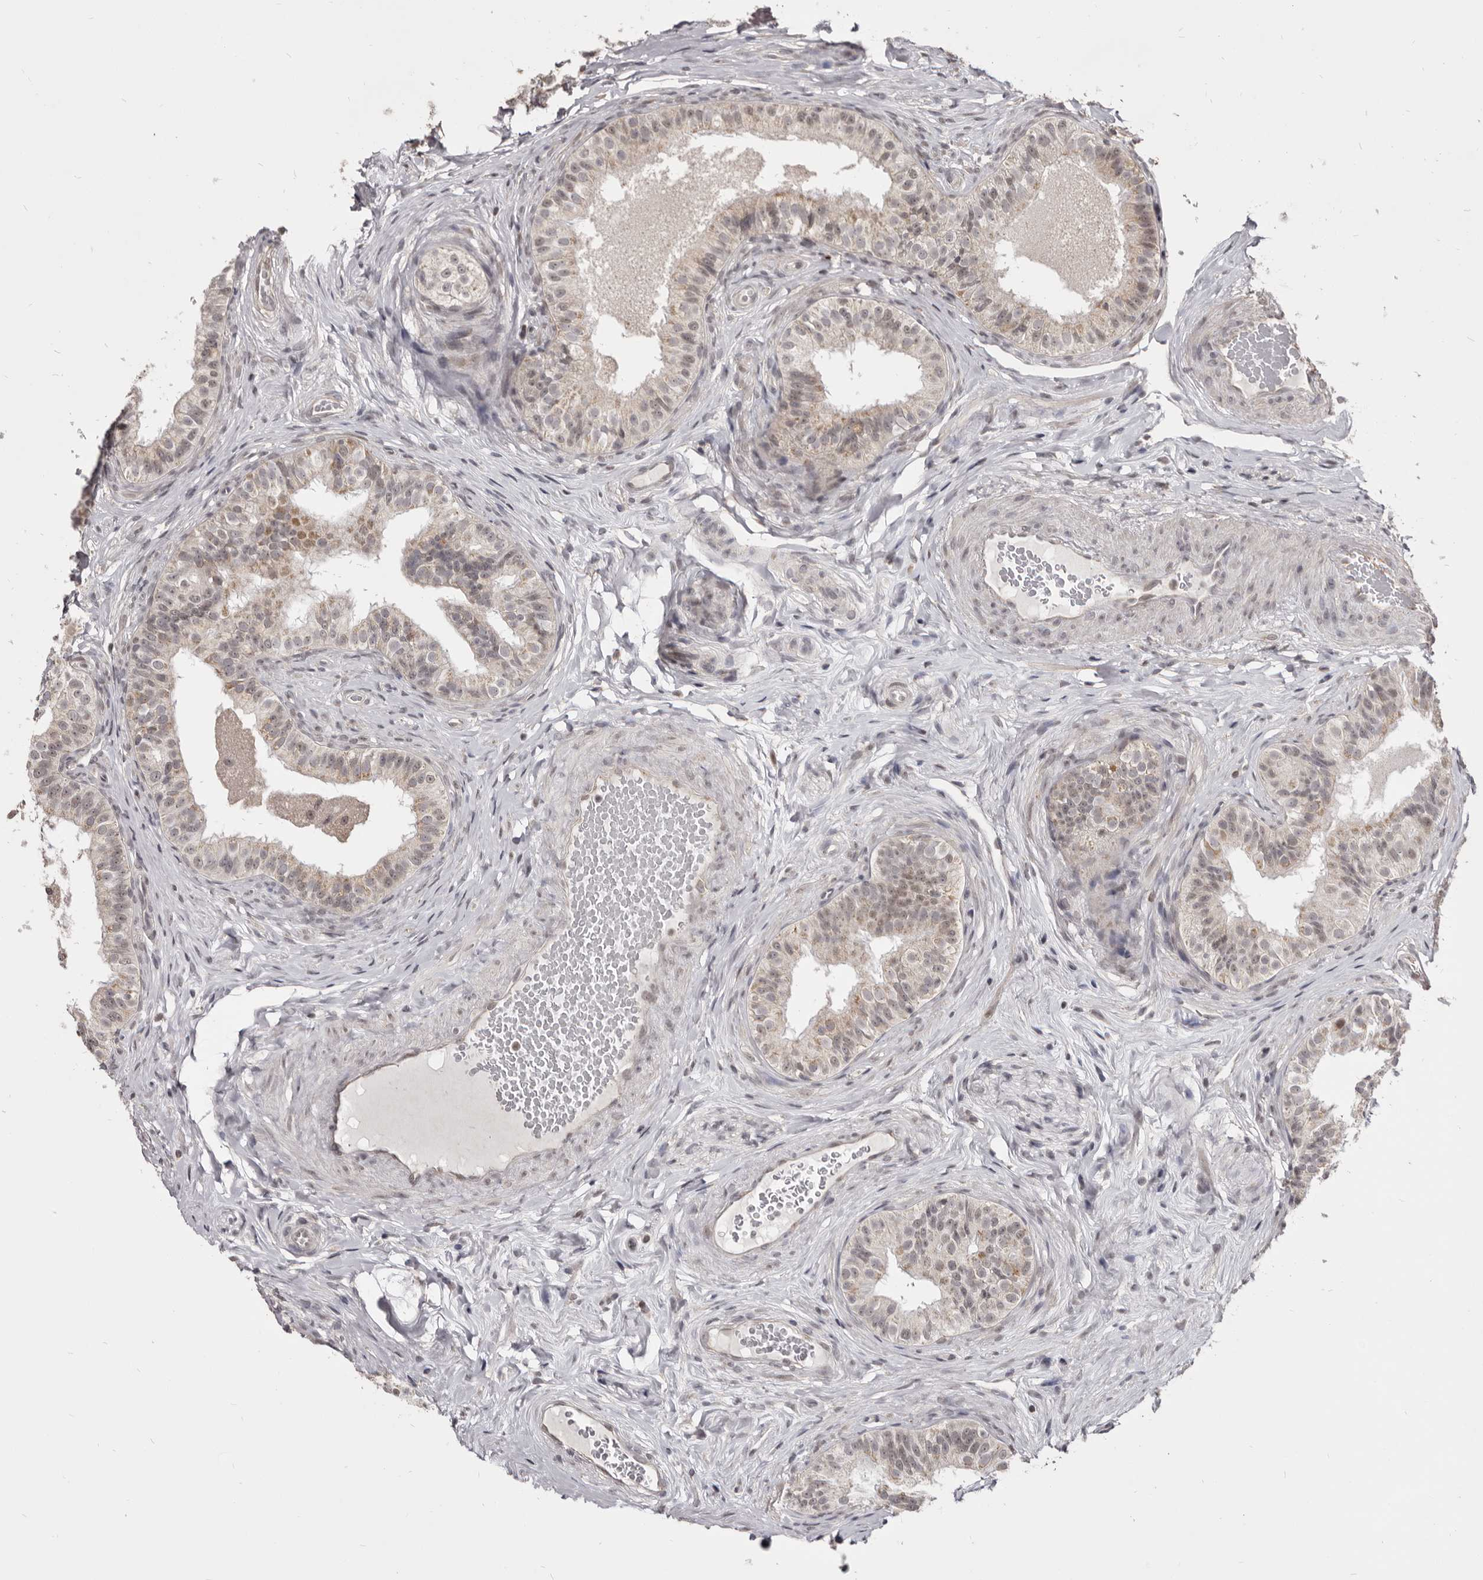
{"staining": {"intensity": "weak", "quantity": "25%-75%", "location": "cytoplasmic/membranous,nuclear"}, "tissue": "epididymis", "cell_type": "Glandular cells", "image_type": "normal", "snomed": [{"axis": "morphology", "description": "Normal tissue, NOS"}, {"axis": "topography", "description": "Epididymis"}], "caption": "High-magnification brightfield microscopy of unremarkable epididymis stained with DAB (3,3'-diaminobenzidine) (brown) and counterstained with hematoxylin (blue). glandular cells exhibit weak cytoplasmic/membranous,nuclear positivity is present in approximately25%-75% of cells.", "gene": "THUMPD1", "patient": {"sex": "male", "age": 49}}